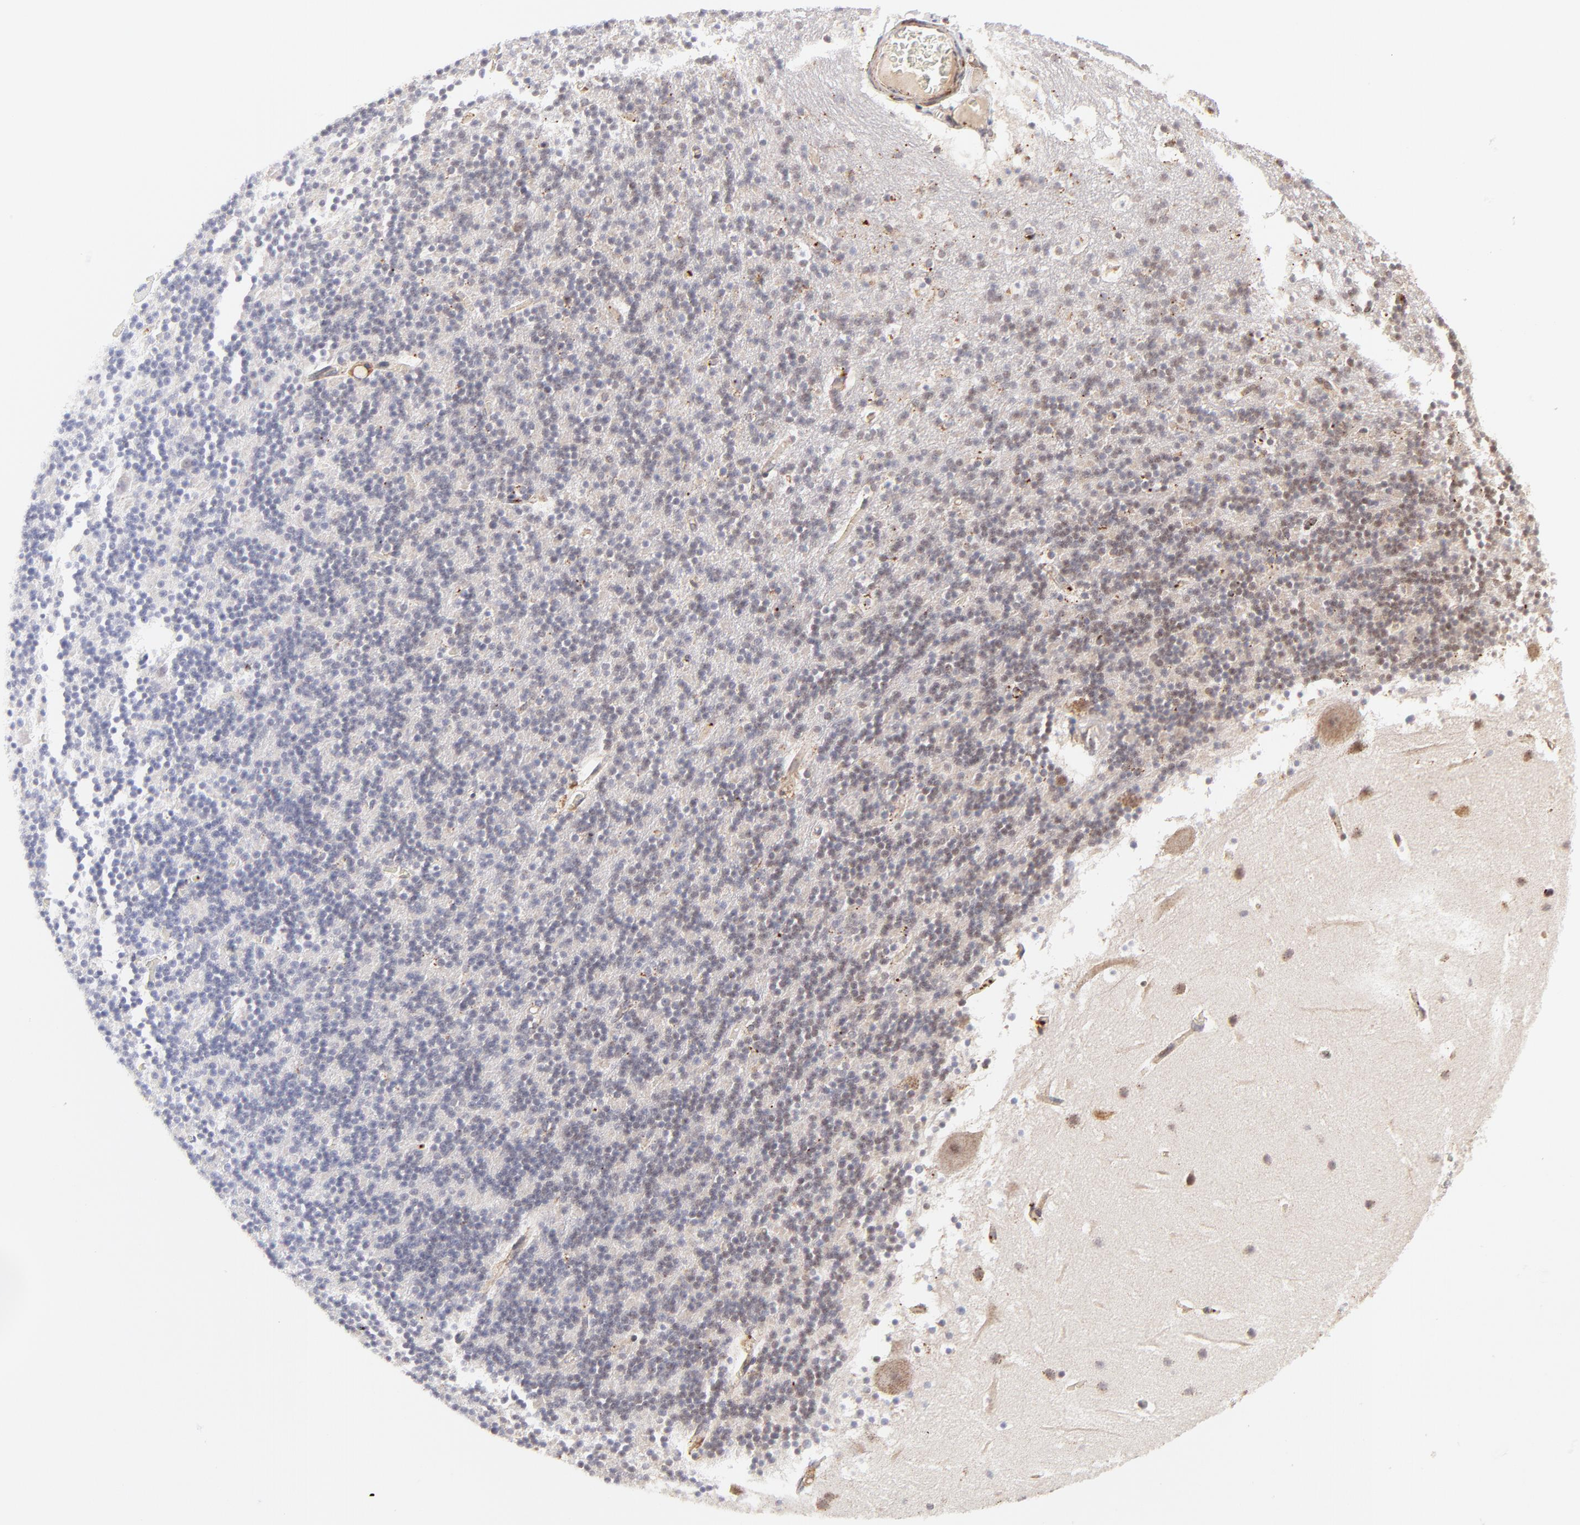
{"staining": {"intensity": "weak", "quantity": "<25%", "location": "nuclear"}, "tissue": "cerebellum", "cell_type": "Cells in granular layer", "image_type": "normal", "snomed": [{"axis": "morphology", "description": "Normal tissue, NOS"}, {"axis": "topography", "description": "Cerebellum"}], "caption": "An image of cerebellum stained for a protein demonstrates no brown staining in cells in granular layer.", "gene": "MAP2K7", "patient": {"sex": "male", "age": 45}}